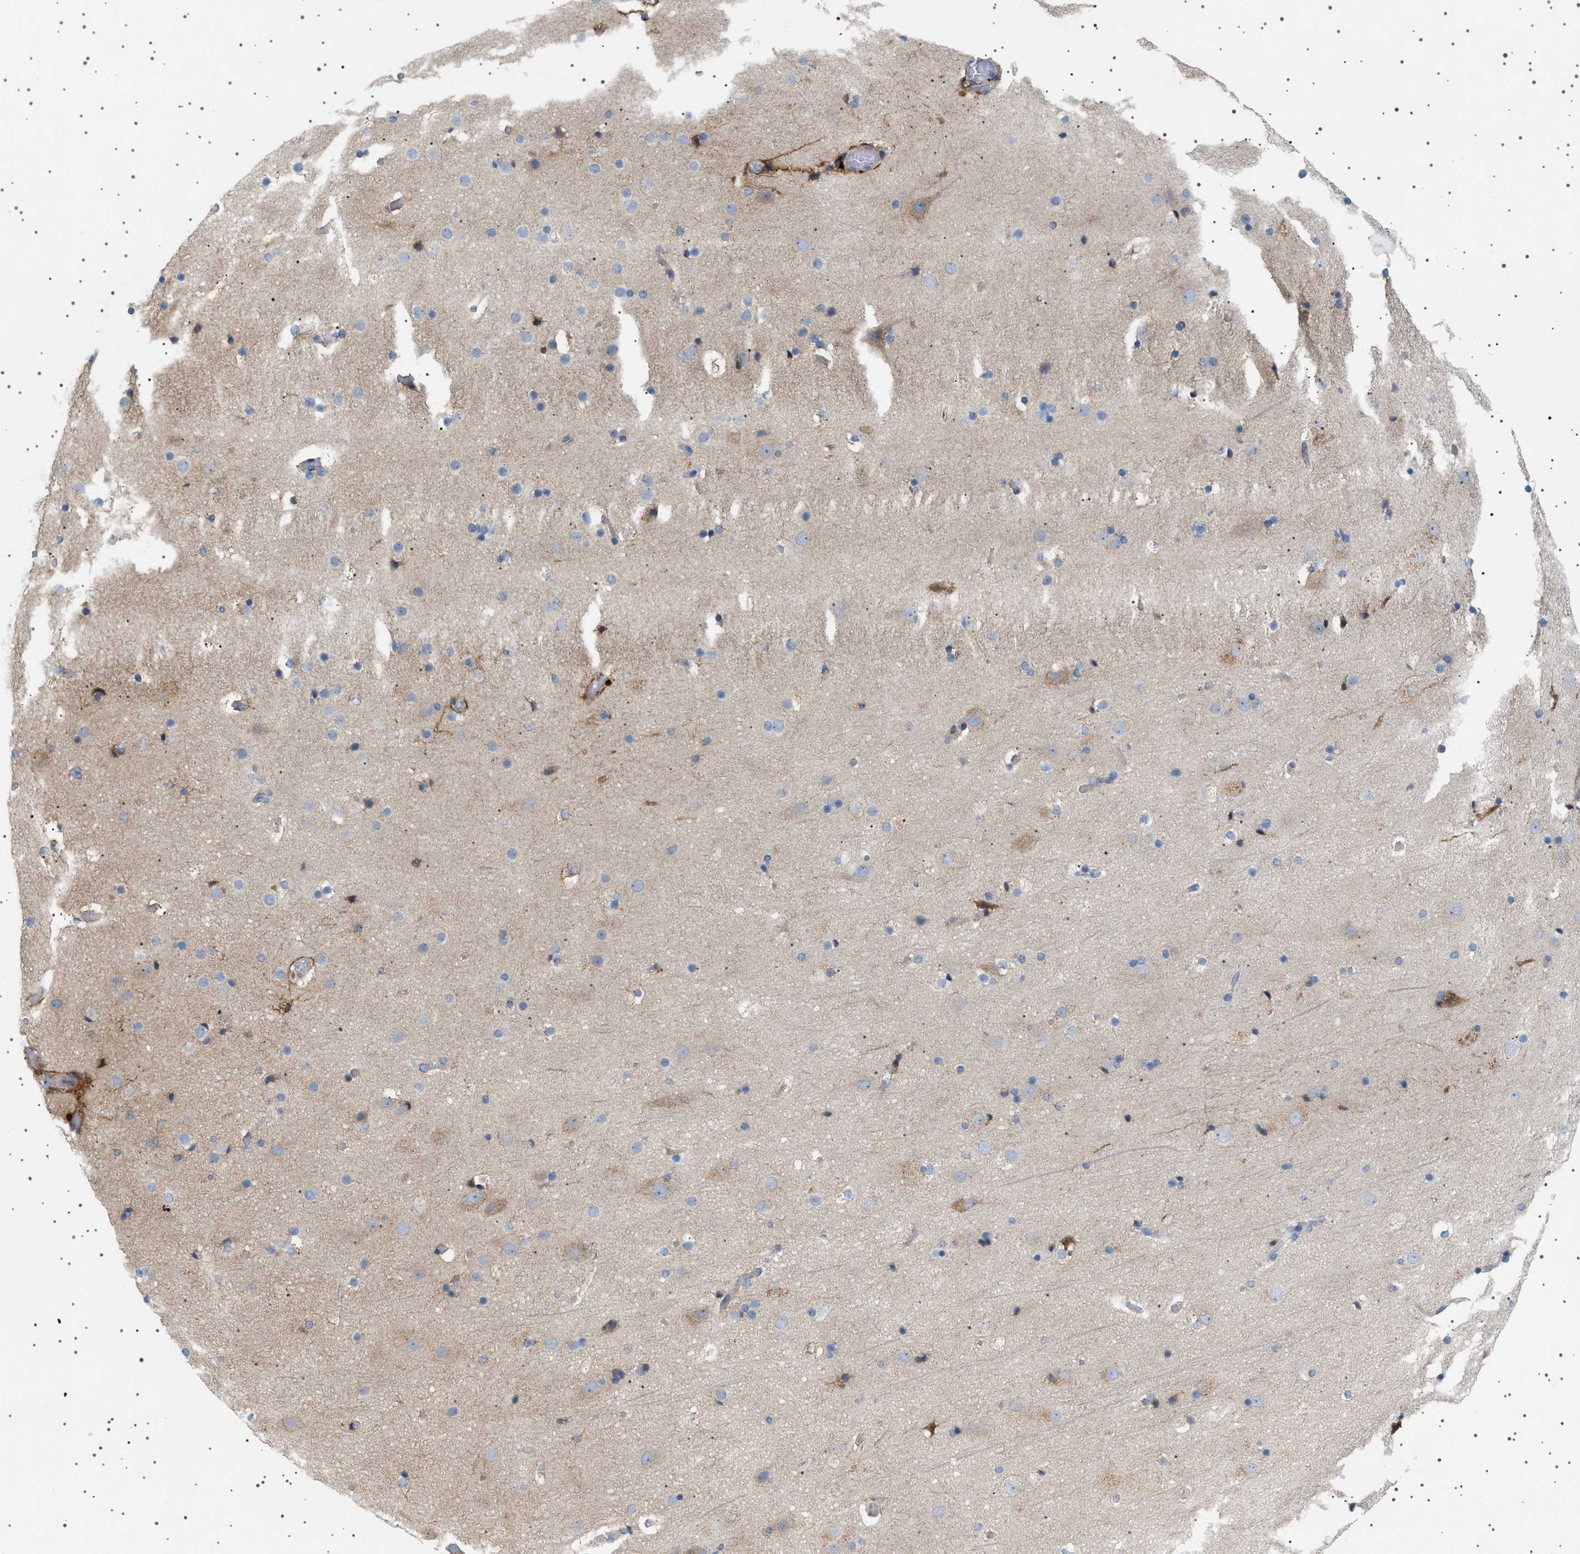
{"staining": {"intensity": "negative", "quantity": "none", "location": "none"}, "tissue": "cerebral cortex", "cell_type": "Endothelial cells", "image_type": "normal", "snomed": [{"axis": "morphology", "description": "Normal tissue, NOS"}, {"axis": "topography", "description": "Cerebral cortex"}], "caption": "Endothelial cells are negative for protein expression in normal human cerebral cortex. The staining is performed using DAB brown chromogen with nuclei counter-stained in using hematoxylin.", "gene": "ADCY10", "patient": {"sex": "male", "age": 57}}